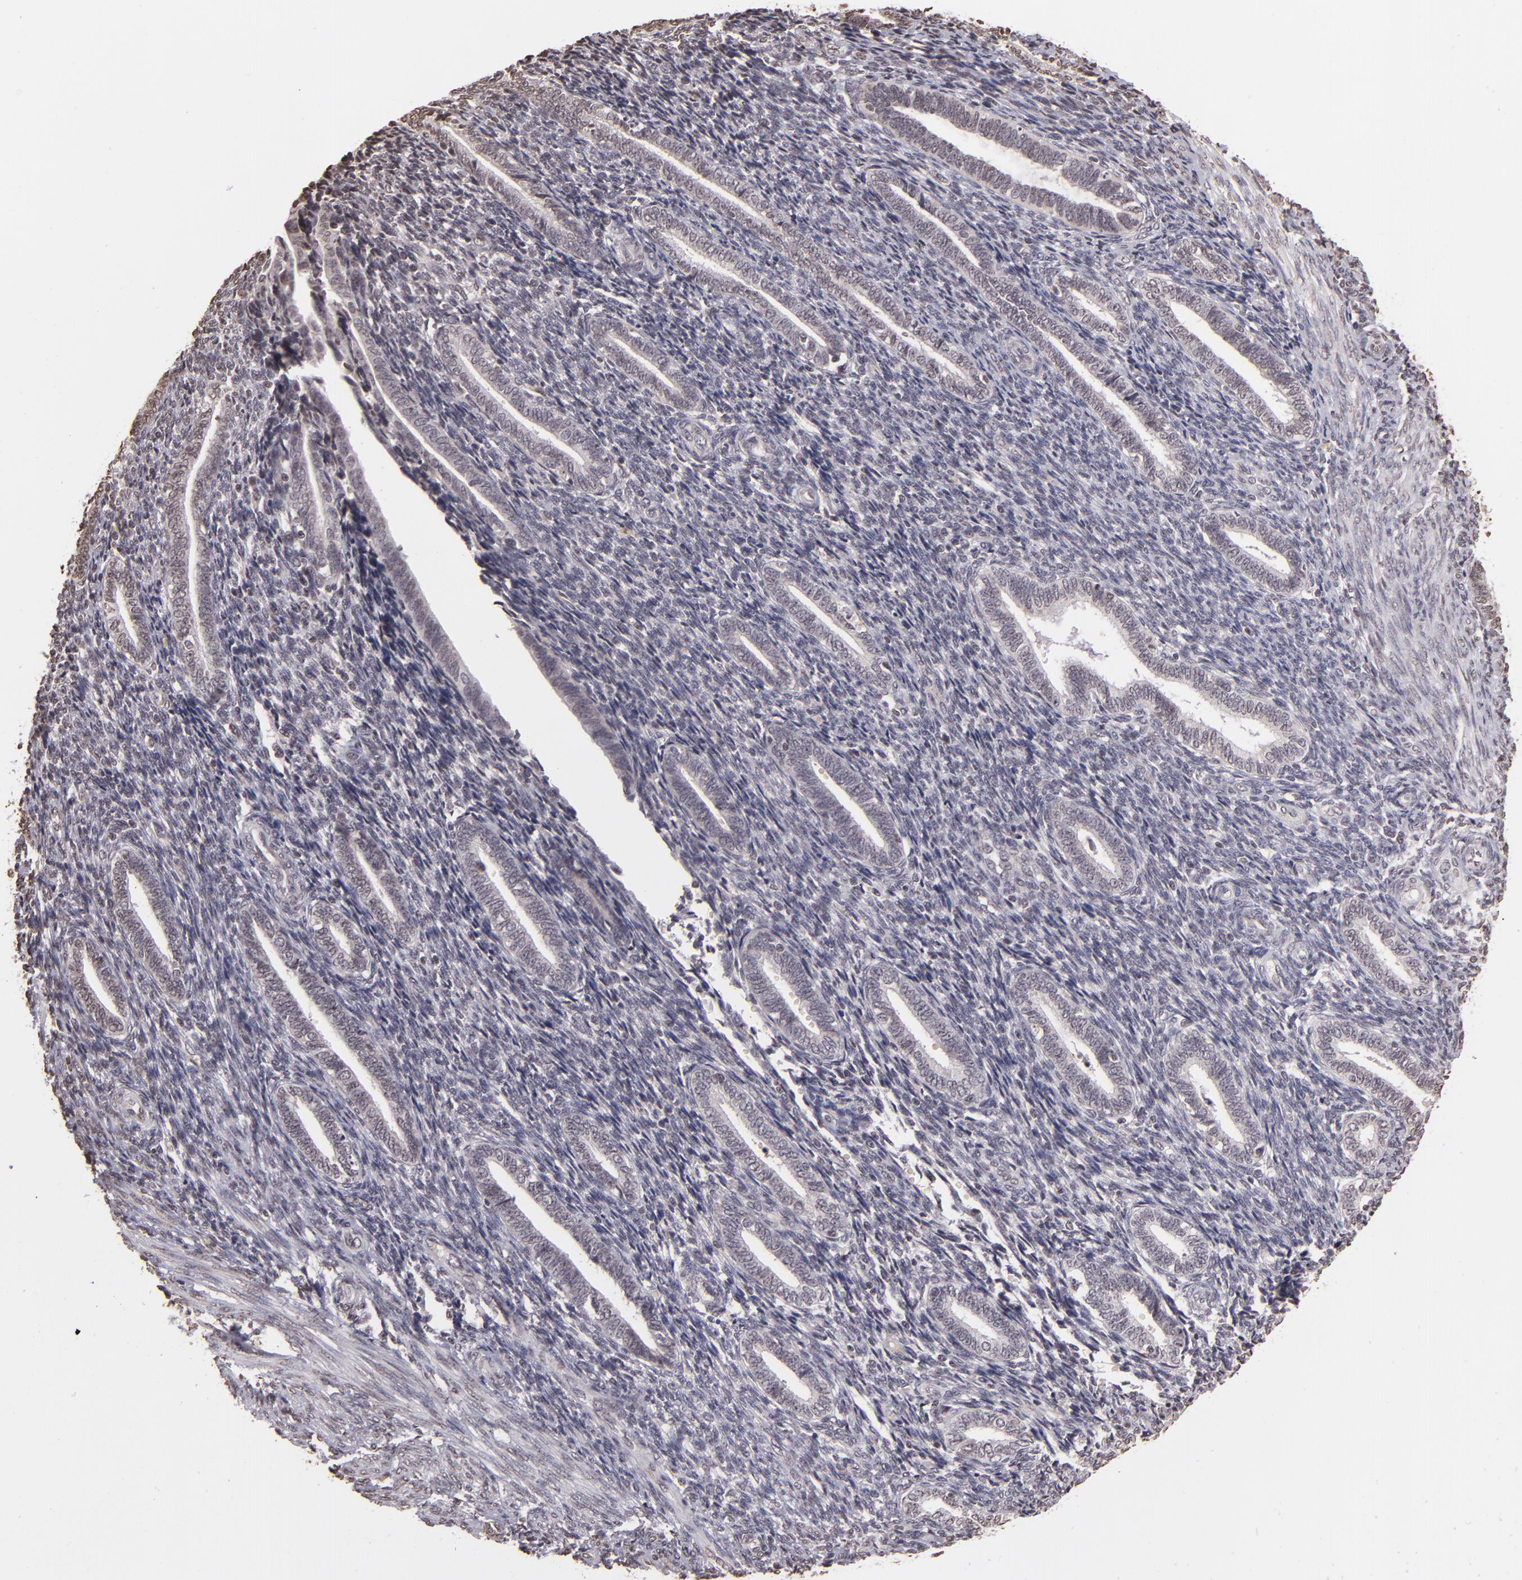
{"staining": {"intensity": "weak", "quantity": "25%-75%", "location": "nuclear"}, "tissue": "endometrium", "cell_type": "Cells in endometrial stroma", "image_type": "normal", "snomed": [{"axis": "morphology", "description": "Normal tissue, NOS"}, {"axis": "topography", "description": "Endometrium"}], "caption": "A high-resolution histopathology image shows IHC staining of normal endometrium, which exhibits weak nuclear staining in approximately 25%-75% of cells in endometrial stroma.", "gene": "THRB", "patient": {"sex": "female", "age": 27}}